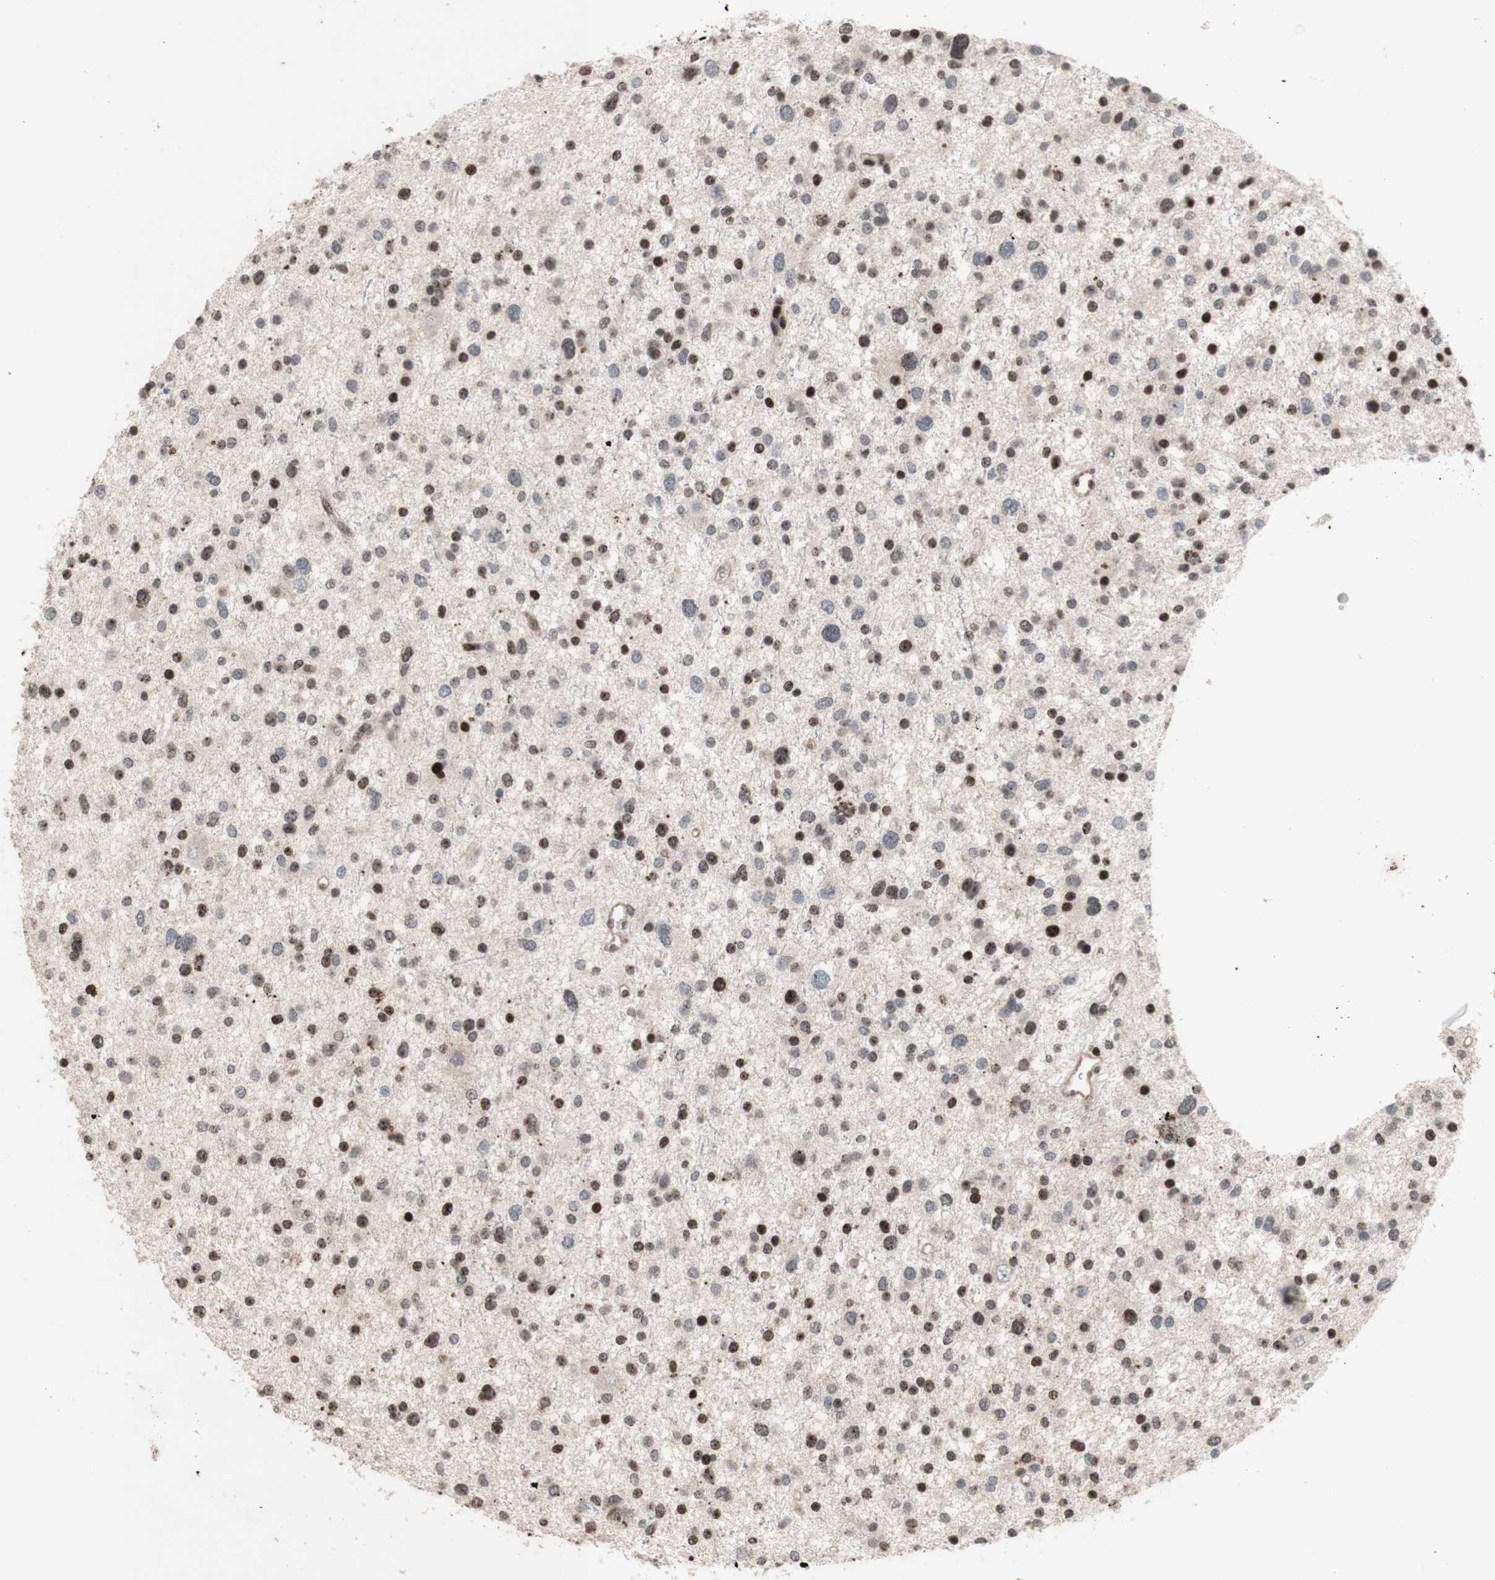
{"staining": {"intensity": "strong", "quantity": "25%-75%", "location": "nuclear"}, "tissue": "glioma", "cell_type": "Tumor cells", "image_type": "cancer", "snomed": [{"axis": "morphology", "description": "Glioma, malignant, Low grade"}, {"axis": "topography", "description": "Brain"}], "caption": "Protein staining reveals strong nuclear staining in approximately 25%-75% of tumor cells in malignant glioma (low-grade).", "gene": "POLA1", "patient": {"sex": "female", "age": 37}}